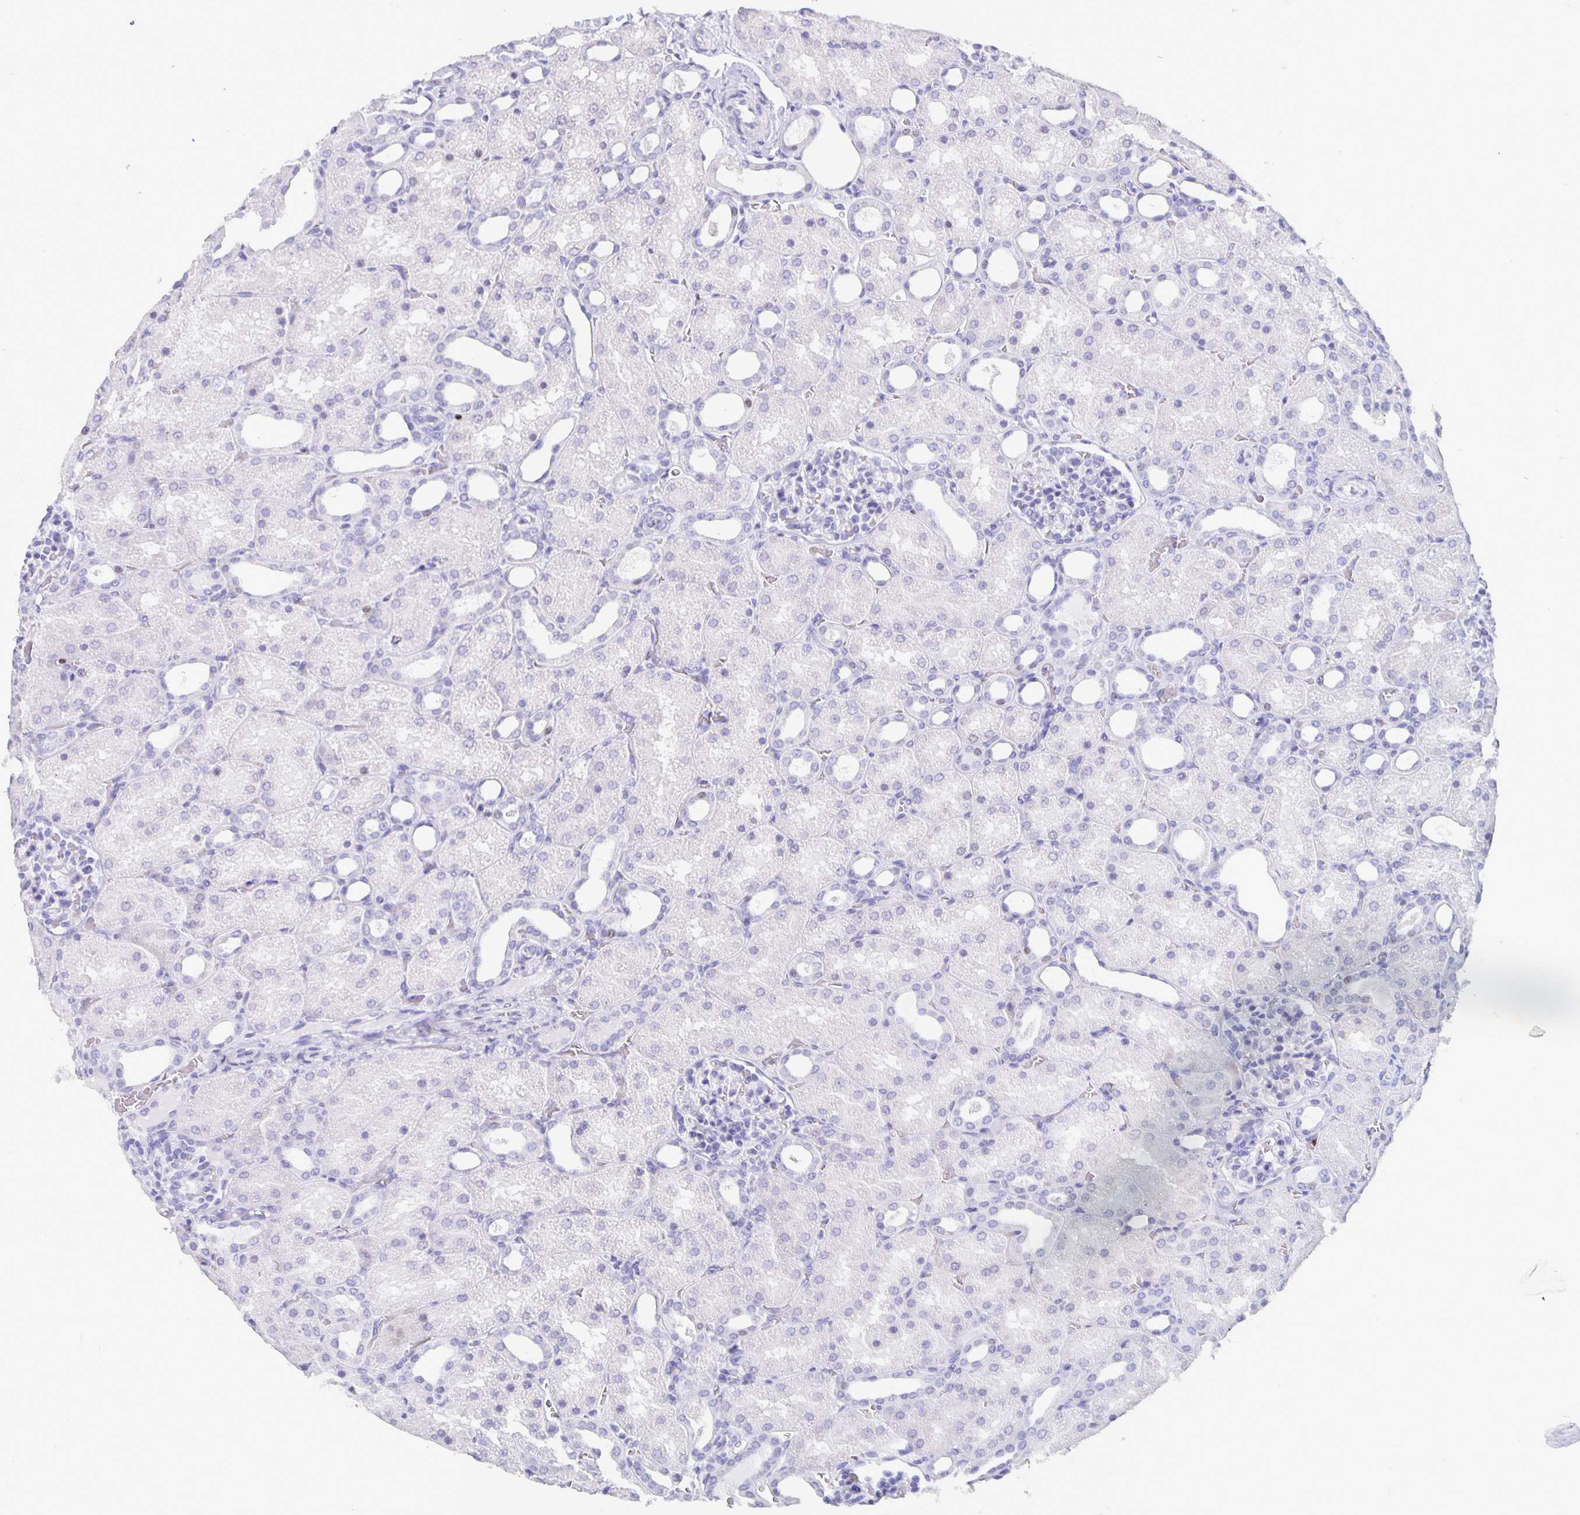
{"staining": {"intensity": "negative", "quantity": "none", "location": "none"}, "tissue": "kidney", "cell_type": "Cells in glomeruli", "image_type": "normal", "snomed": [{"axis": "morphology", "description": "Normal tissue, NOS"}, {"axis": "topography", "description": "Kidney"}], "caption": "Kidney was stained to show a protein in brown. There is no significant positivity in cells in glomeruli. (Immunohistochemistry, brightfield microscopy, high magnification).", "gene": "SATB2", "patient": {"sex": "male", "age": 2}}